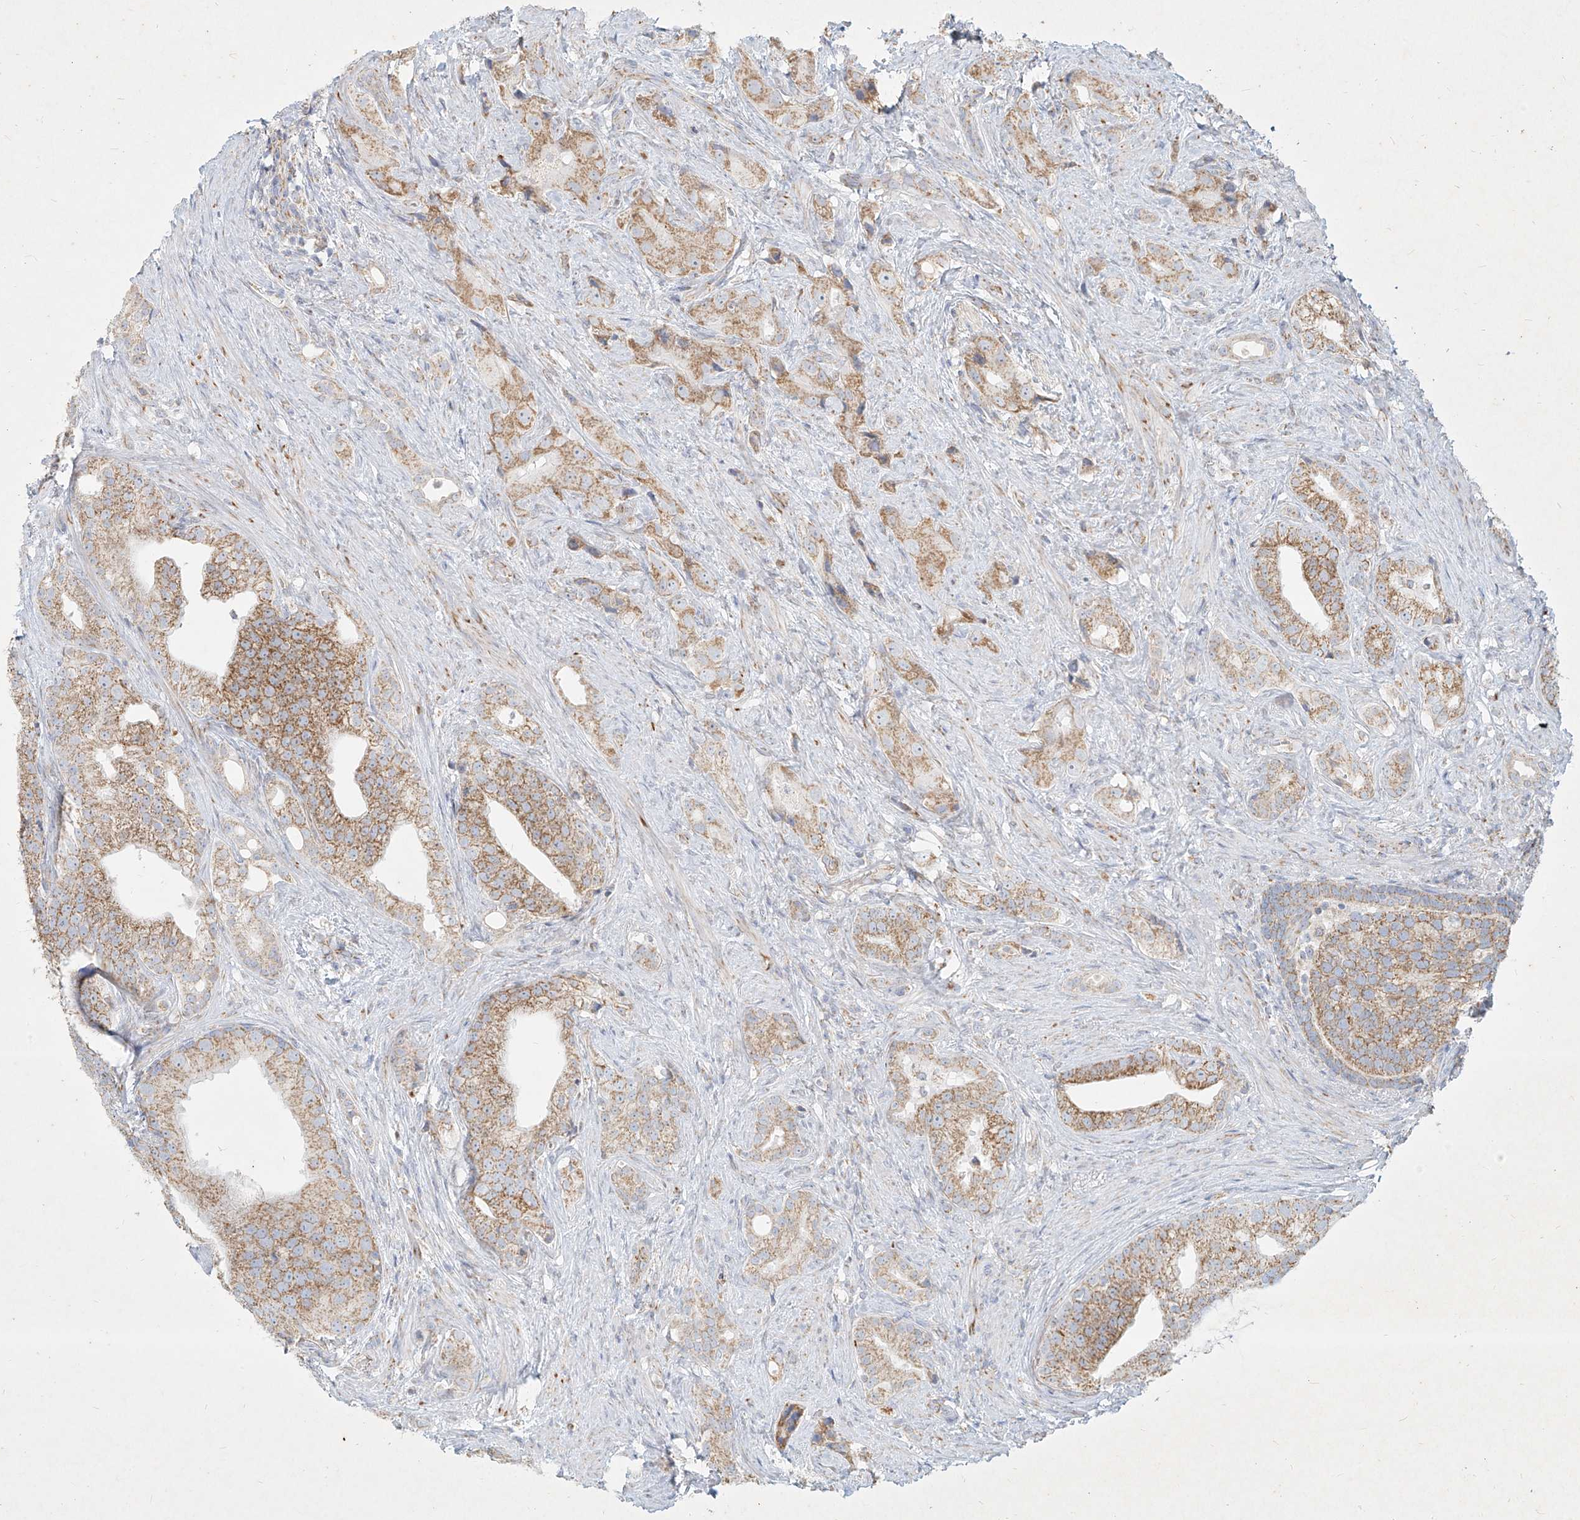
{"staining": {"intensity": "moderate", "quantity": "25%-75%", "location": "cytoplasmic/membranous"}, "tissue": "prostate cancer", "cell_type": "Tumor cells", "image_type": "cancer", "snomed": [{"axis": "morphology", "description": "Adenocarcinoma, Low grade"}, {"axis": "topography", "description": "Prostate"}], "caption": "Immunohistochemistry (IHC) micrograph of neoplastic tissue: human prostate cancer (low-grade adenocarcinoma) stained using immunohistochemistry displays medium levels of moderate protein expression localized specifically in the cytoplasmic/membranous of tumor cells, appearing as a cytoplasmic/membranous brown color.", "gene": "MTX2", "patient": {"sex": "male", "age": 71}}